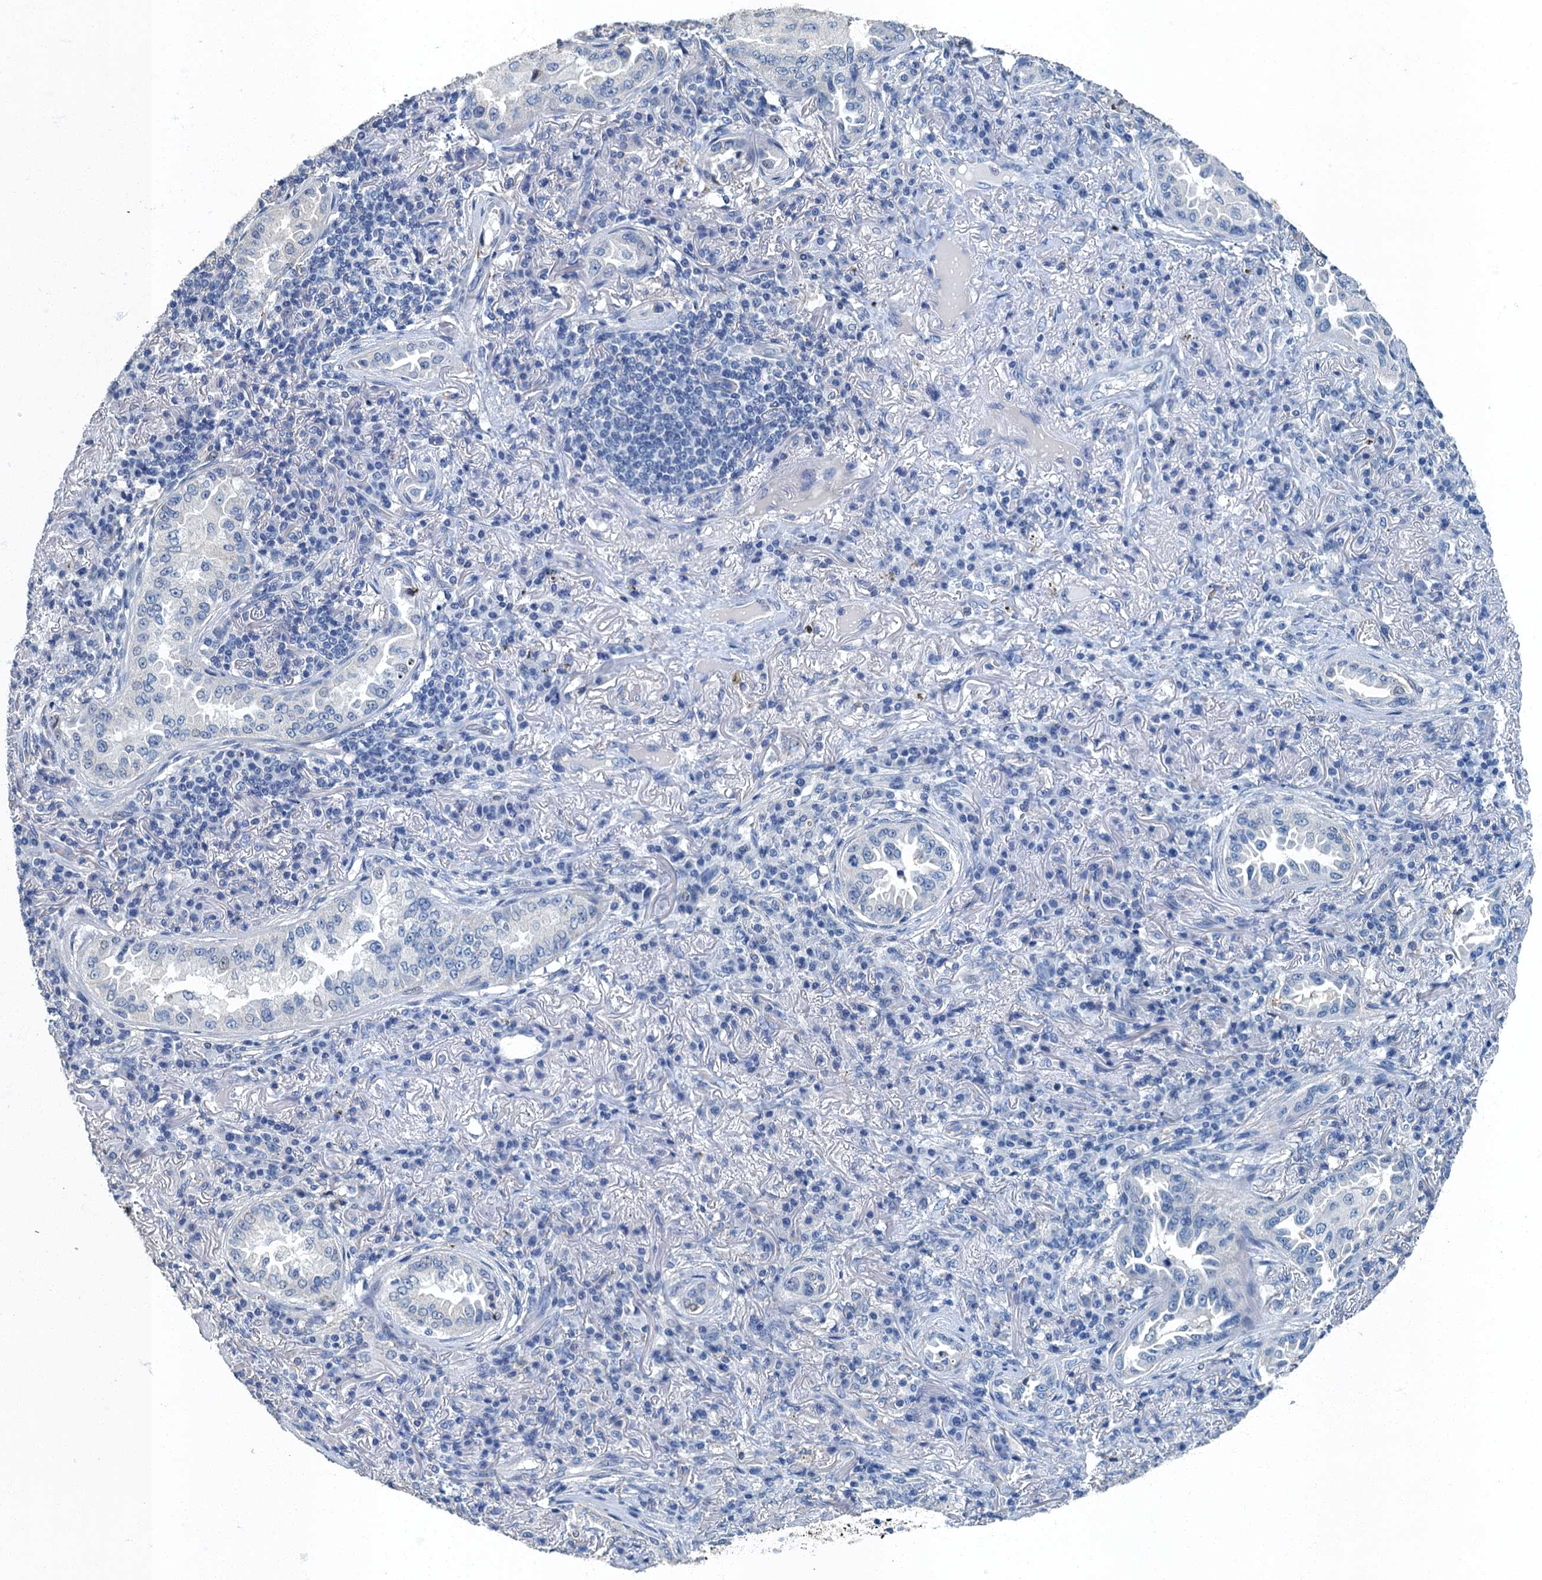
{"staining": {"intensity": "negative", "quantity": "none", "location": "none"}, "tissue": "lung cancer", "cell_type": "Tumor cells", "image_type": "cancer", "snomed": [{"axis": "morphology", "description": "Adenocarcinoma, NOS"}, {"axis": "topography", "description": "Lung"}], "caption": "This is an immunohistochemistry (IHC) photomicrograph of lung cancer. There is no staining in tumor cells.", "gene": "GADL1", "patient": {"sex": "female", "age": 69}}